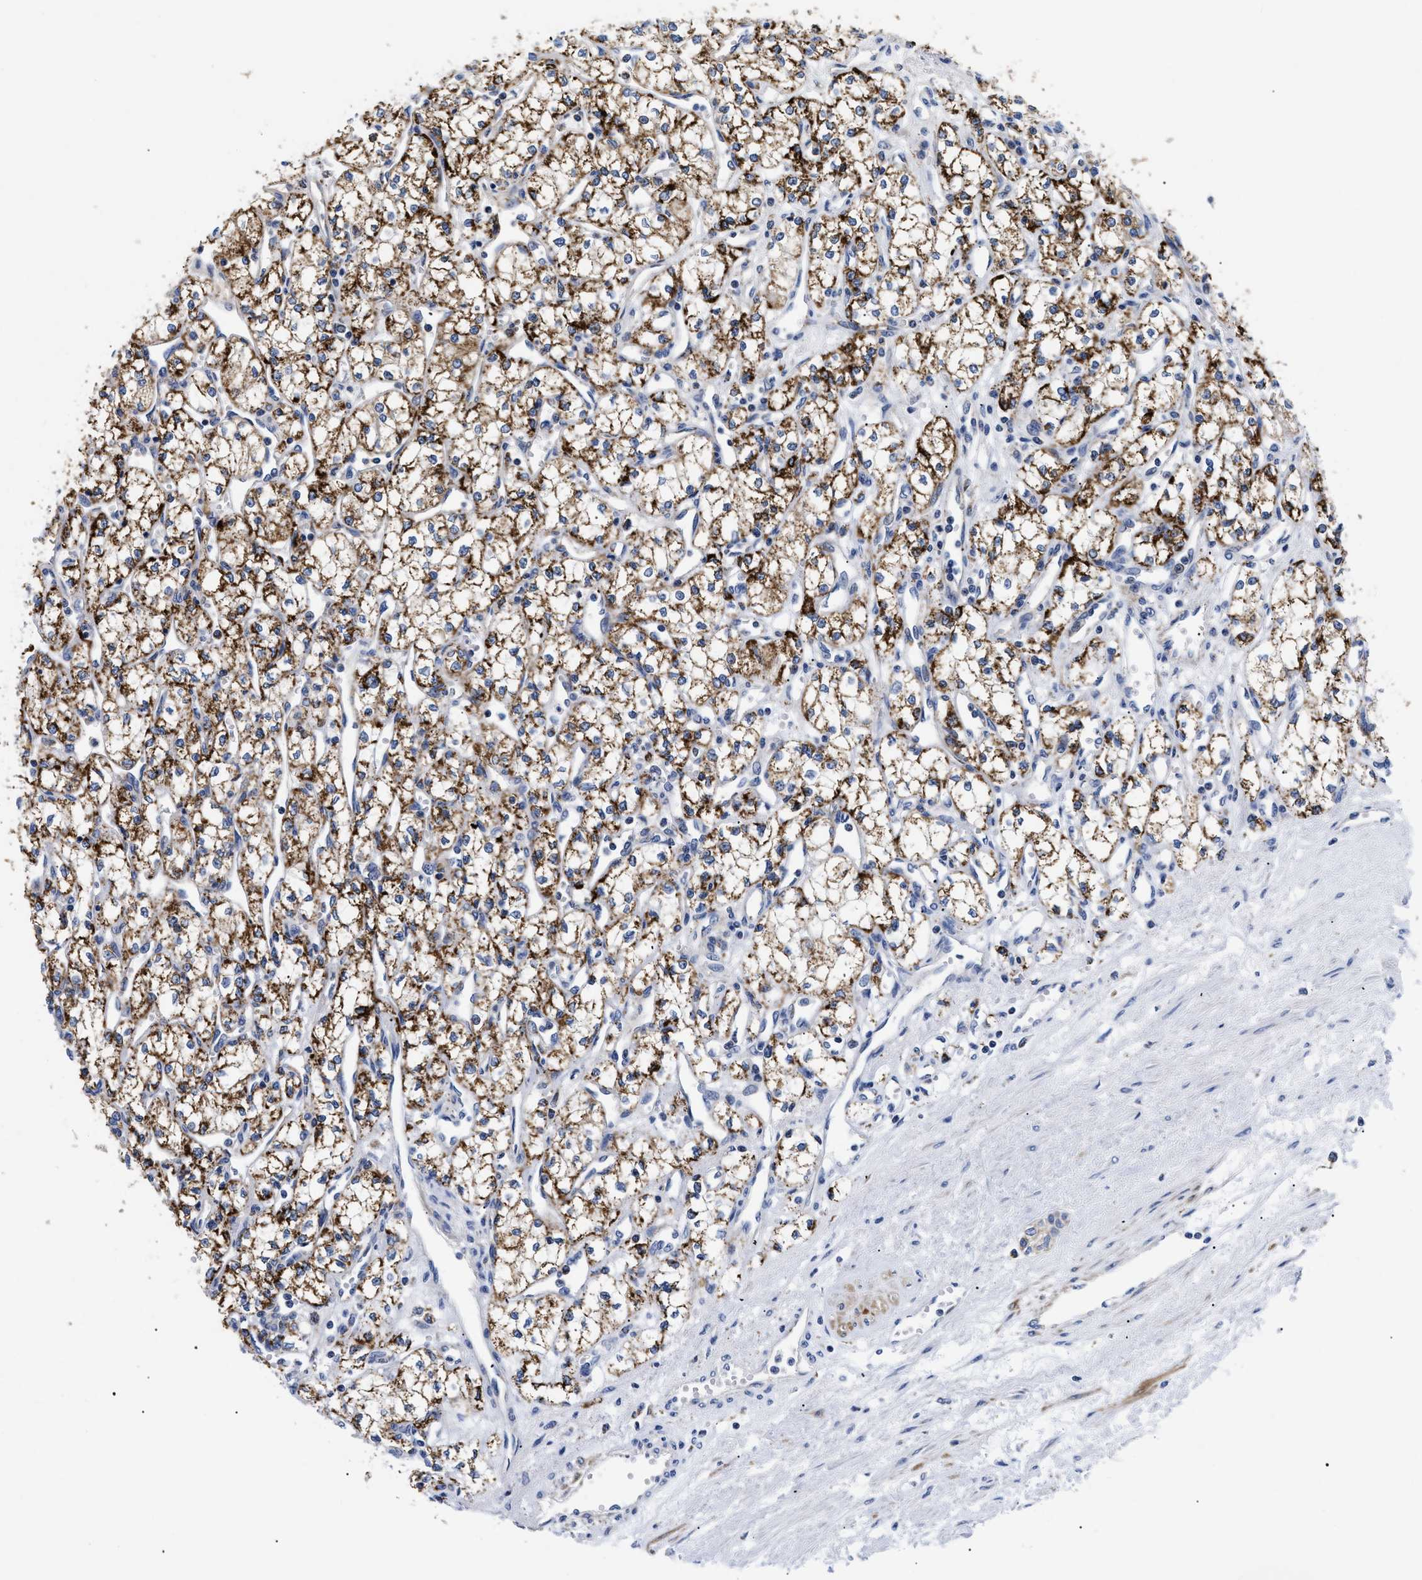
{"staining": {"intensity": "strong", "quantity": ">75%", "location": "cytoplasmic/membranous"}, "tissue": "renal cancer", "cell_type": "Tumor cells", "image_type": "cancer", "snomed": [{"axis": "morphology", "description": "Adenocarcinoma, NOS"}, {"axis": "topography", "description": "Kidney"}], "caption": "This is an image of immunohistochemistry (IHC) staining of renal cancer, which shows strong positivity in the cytoplasmic/membranous of tumor cells.", "gene": "GPR149", "patient": {"sex": "male", "age": 59}}